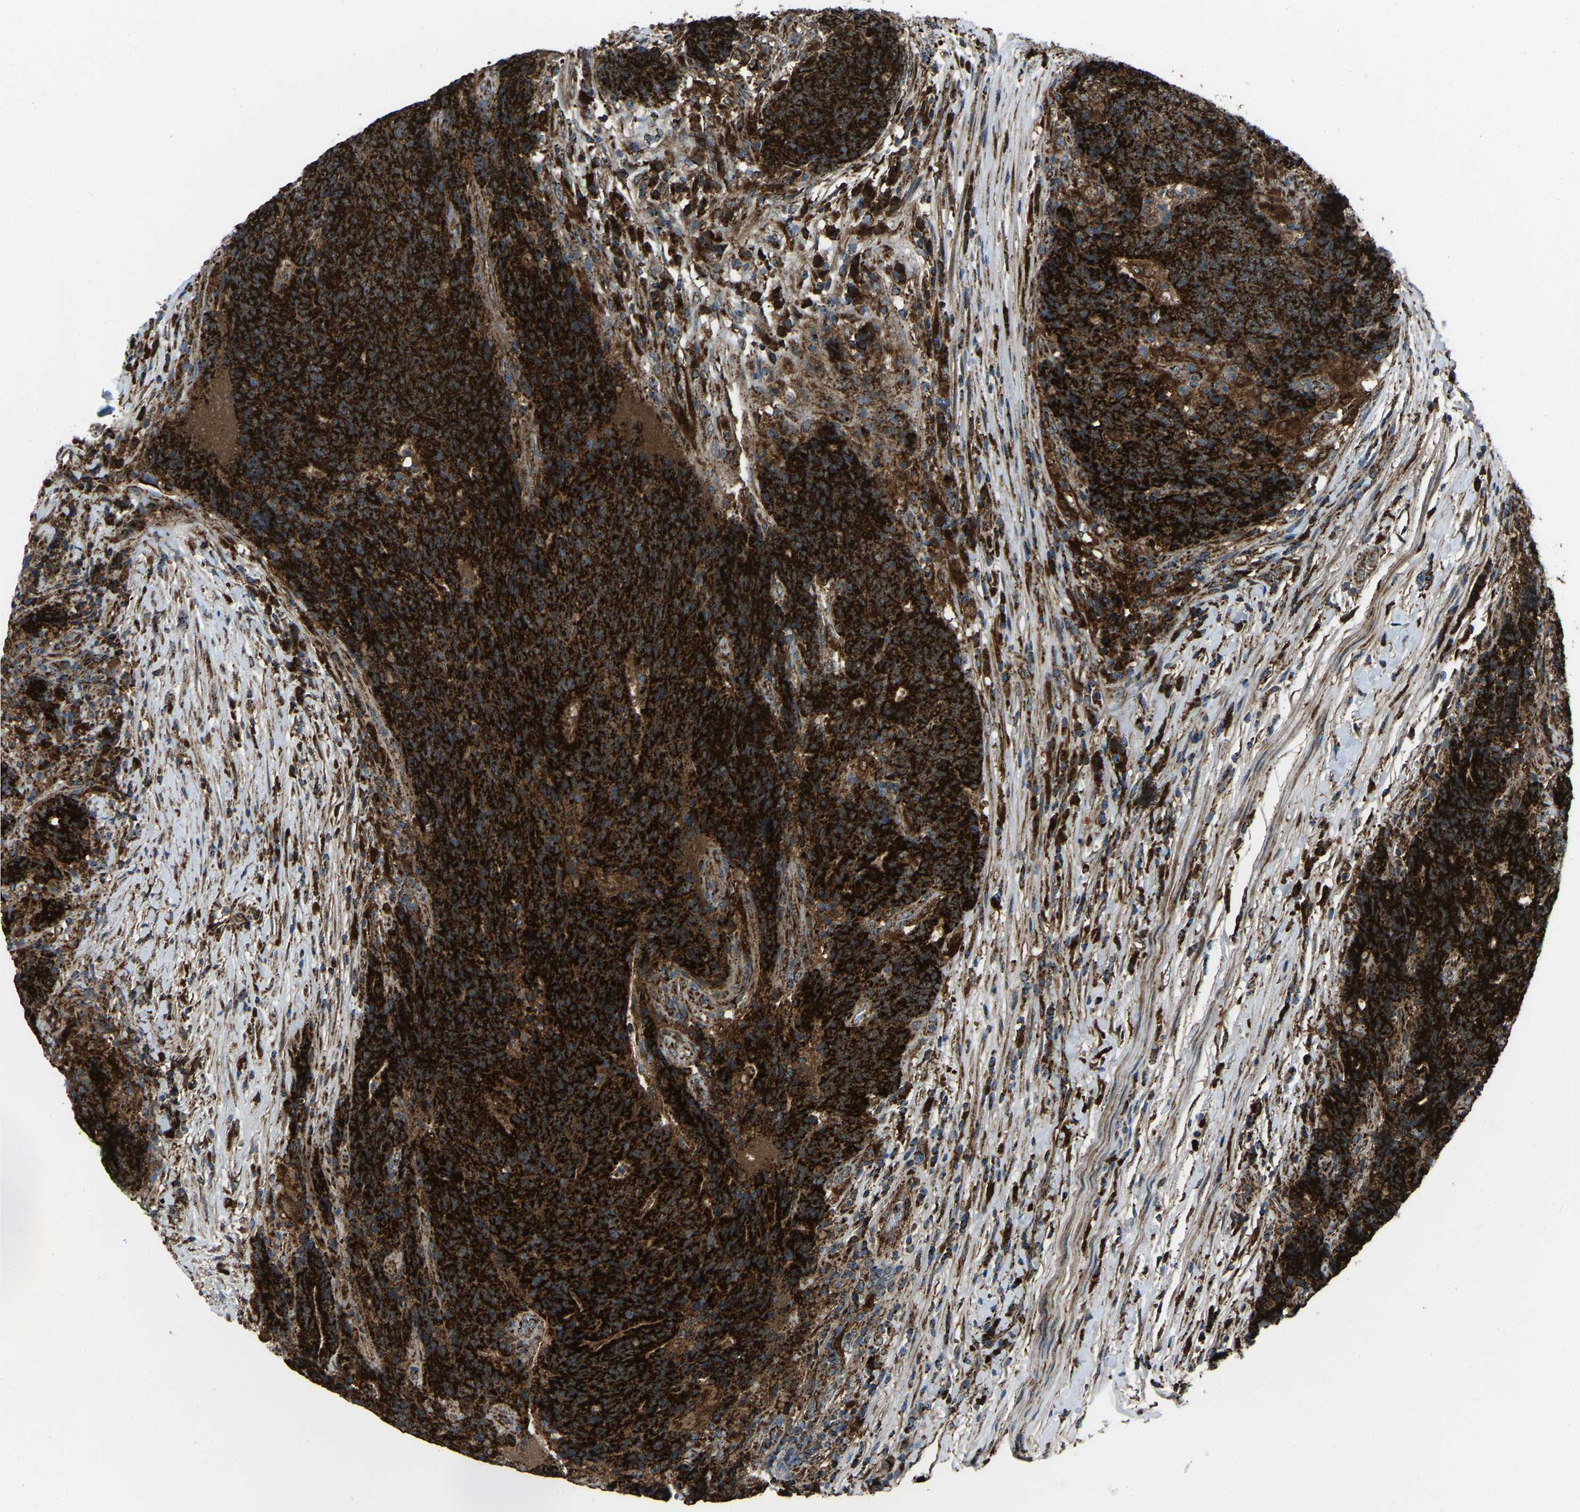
{"staining": {"intensity": "strong", "quantity": ">75%", "location": "cytoplasmic/membranous"}, "tissue": "colorectal cancer", "cell_type": "Tumor cells", "image_type": "cancer", "snomed": [{"axis": "morphology", "description": "Normal tissue, NOS"}, {"axis": "morphology", "description": "Adenocarcinoma, NOS"}, {"axis": "topography", "description": "Colon"}], "caption": "Immunohistochemistry (IHC) of colorectal cancer reveals high levels of strong cytoplasmic/membranous expression in approximately >75% of tumor cells.", "gene": "AKR1A1", "patient": {"sex": "female", "age": 75}}